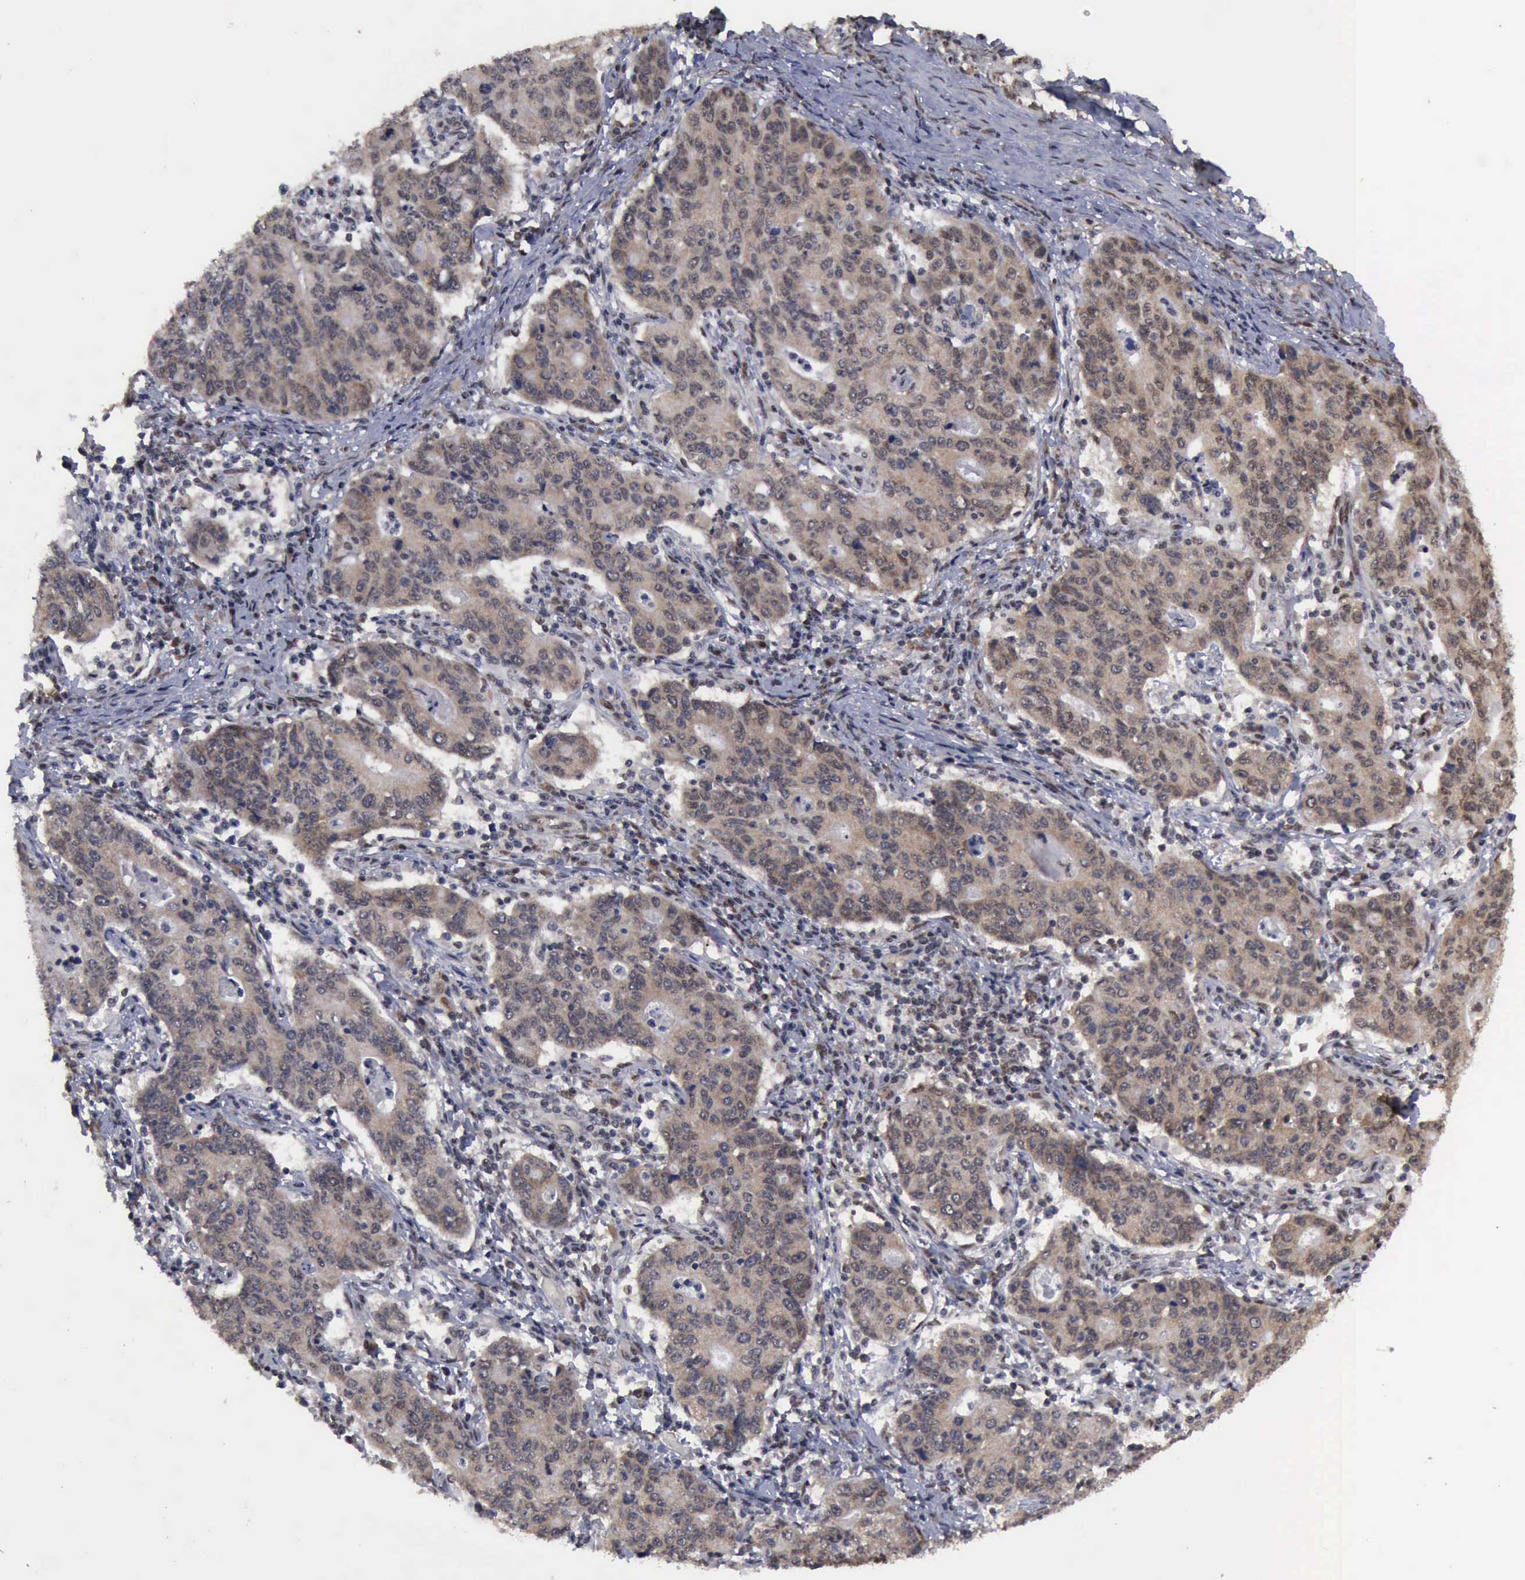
{"staining": {"intensity": "weak", "quantity": ">75%", "location": "cytoplasmic/membranous,nuclear"}, "tissue": "stomach cancer", "cell_type": "Tumor cells", "image_type": "cancer", "snomed": [{"axis": "morphology", "description": "Adenocarcinoma, NOS"}, {"axis": "topography", "description": "Esophagus"}, {"axis": "topography", "description": "Stomach"}], "caption": "Weak cytoplasmic/membranous and nuclear protein staining is appreciated in about >75% of tumor cells in stomach cancer.", "gene": "RTCB", "patient": {"sex": "male", "age": 74}}